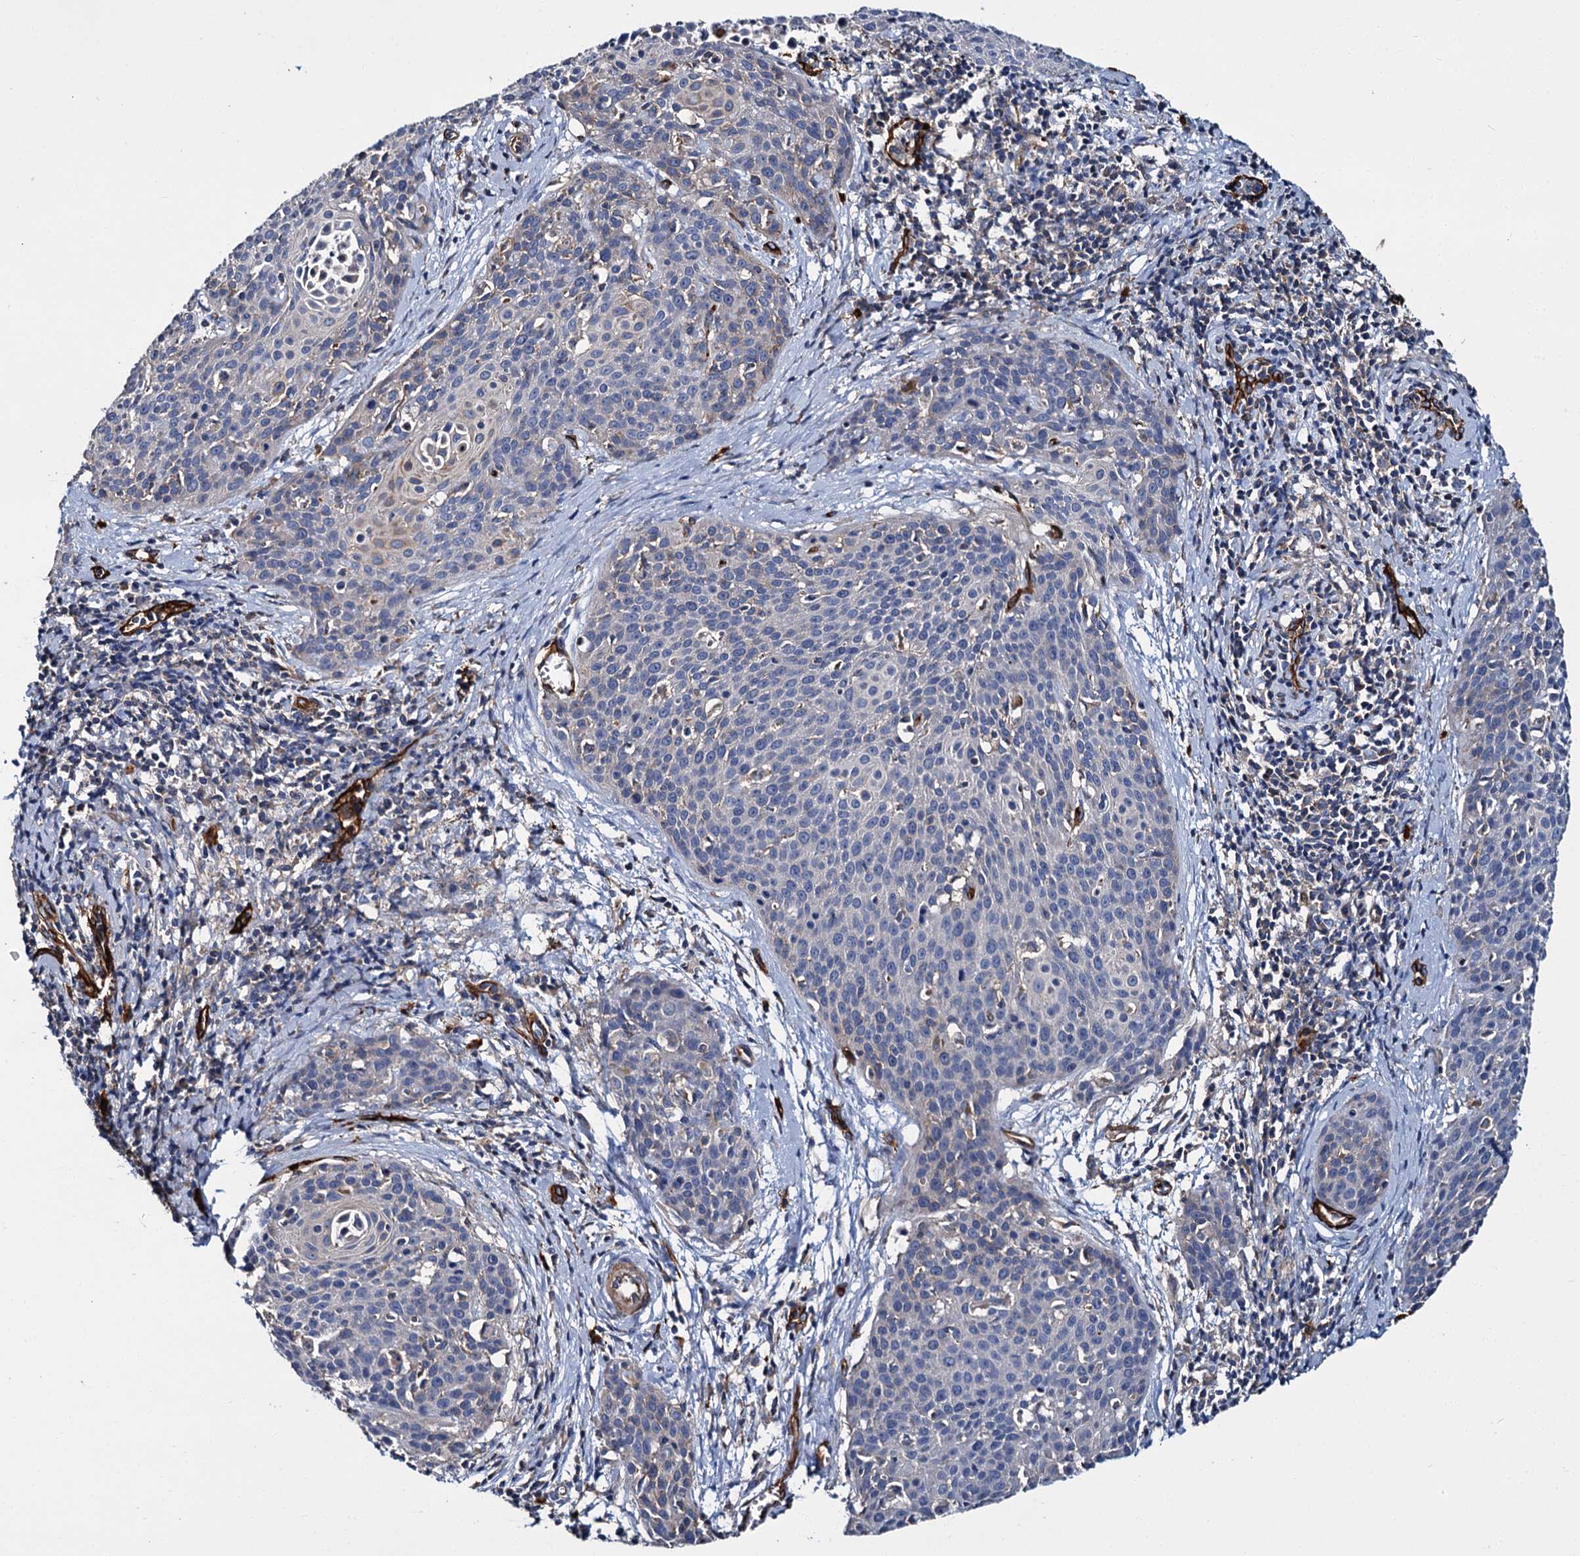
{"staining": {"intensity": "negative", "quantity": "none", "location": "none"}, "tissue": "cervical cancer", "cell_type": "Tumor cells", "image_type": "cancer", "snomed": [{"axis": "morphology", "description": "Squamous cell carcinoma, NOS"}, {"axis": "topography", "description": "Cervix"}], "caption": "DAB immunohistochemical staining of human cervical squamous cell carcinoma reveals no significant positivity in tumor cells.", "gene": "CACNA1C", "patient": {"sex": "female", "age": 38}}